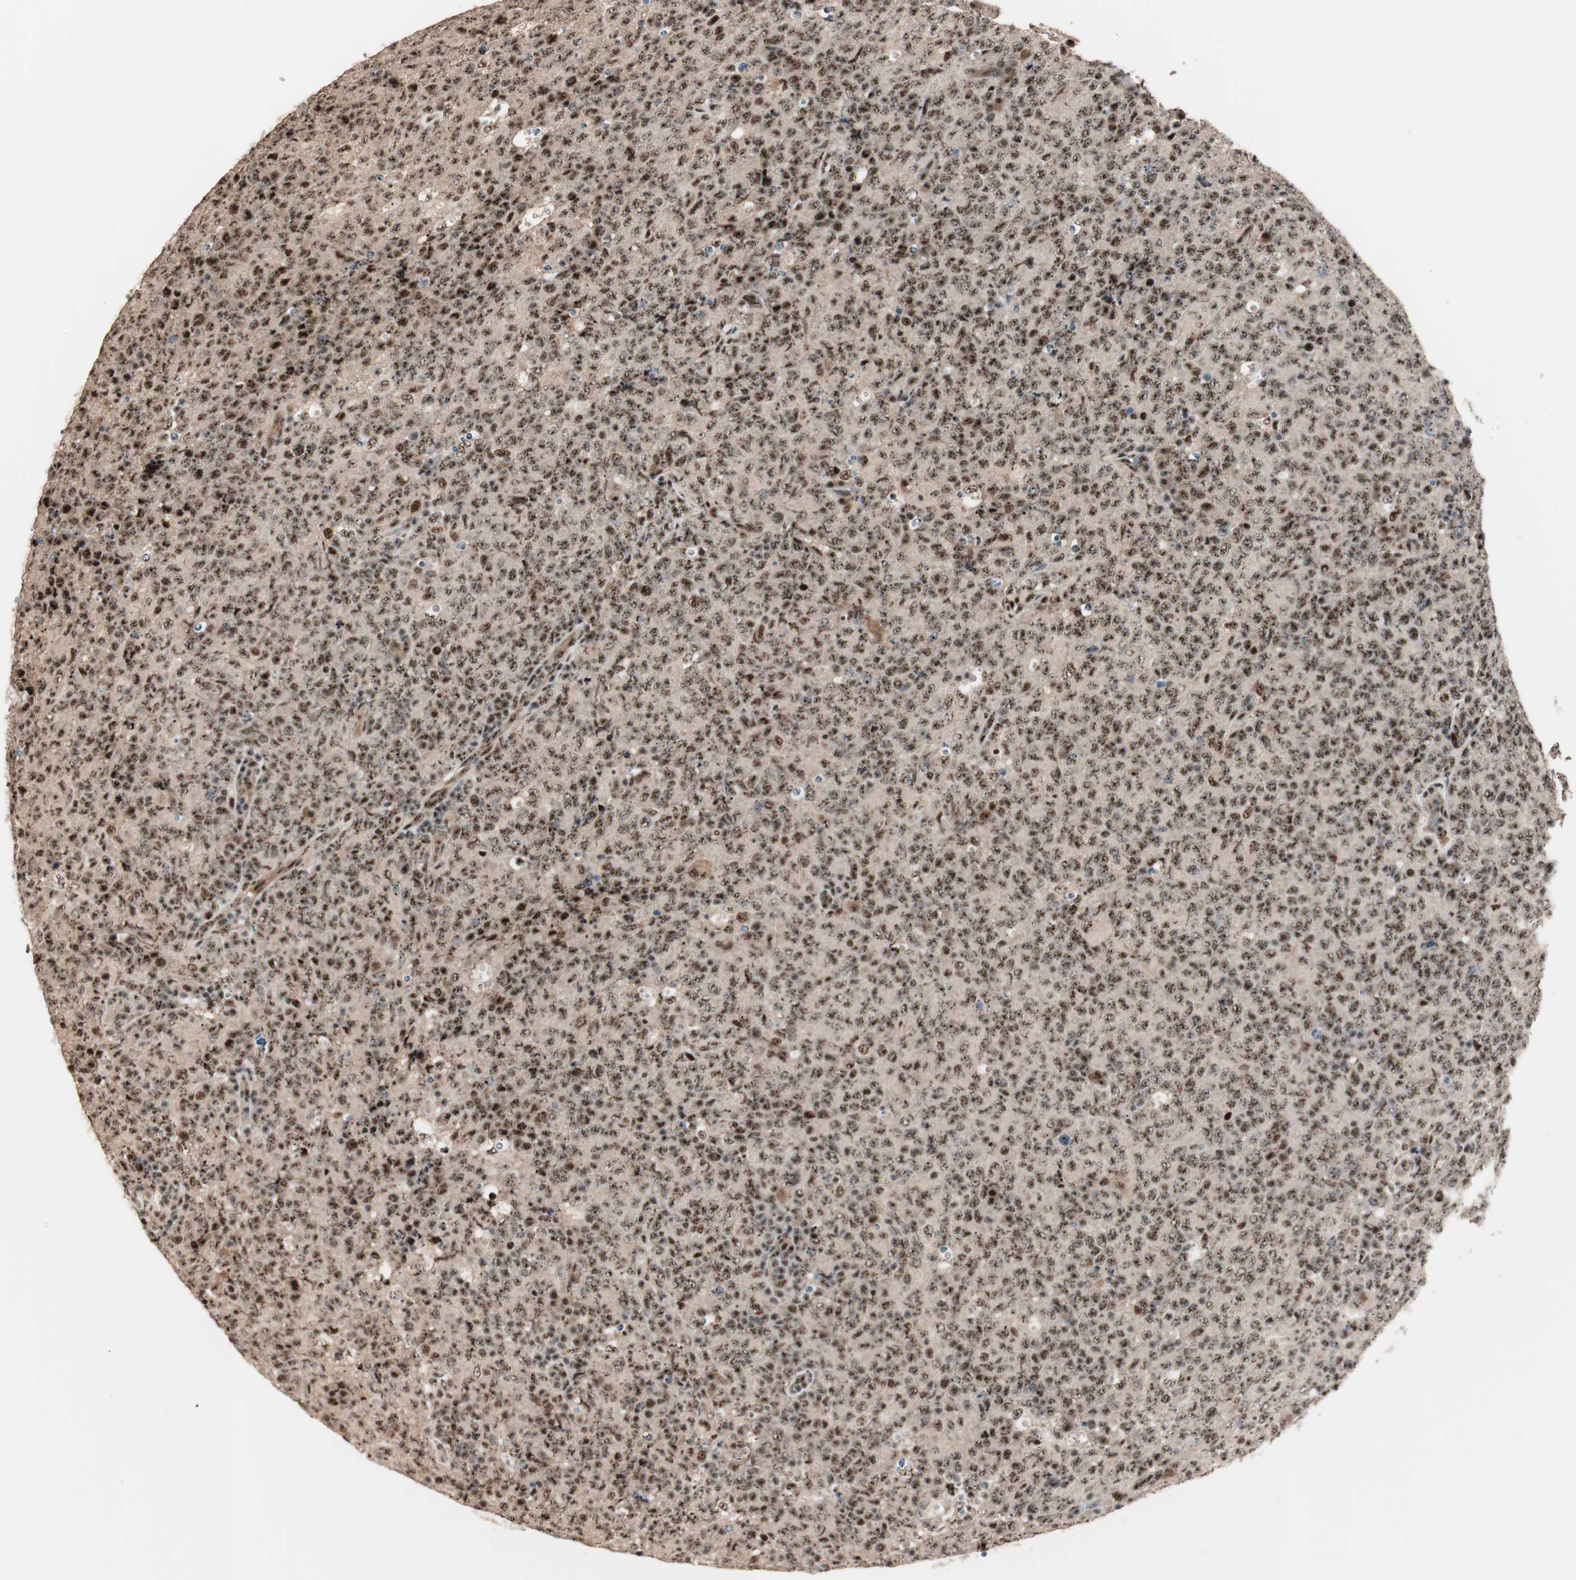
{"staining": {"intensity": "strong", "quantity": ">75%", "location": "cytoplasmic/membranous,nuclear"}, "tissue": "lymphoma", "cell_type": "Tumor cells", "image_type": "cancer", "snomed": [{"axis": "morphology", "description": "Malignant lymphoma, non-Hodgkin's type, High grade"}, {"axis": "topography", "description": "Tonsil"}], "caption": "Immunohistochemical staining of human lymphoma shows high levels of strong cytoplasmic/membranous and nuclear protein staining in approximately >75% of tumor cells.", "gene": "NR5A2", "patient": {"sex": "female", "age": 36}}